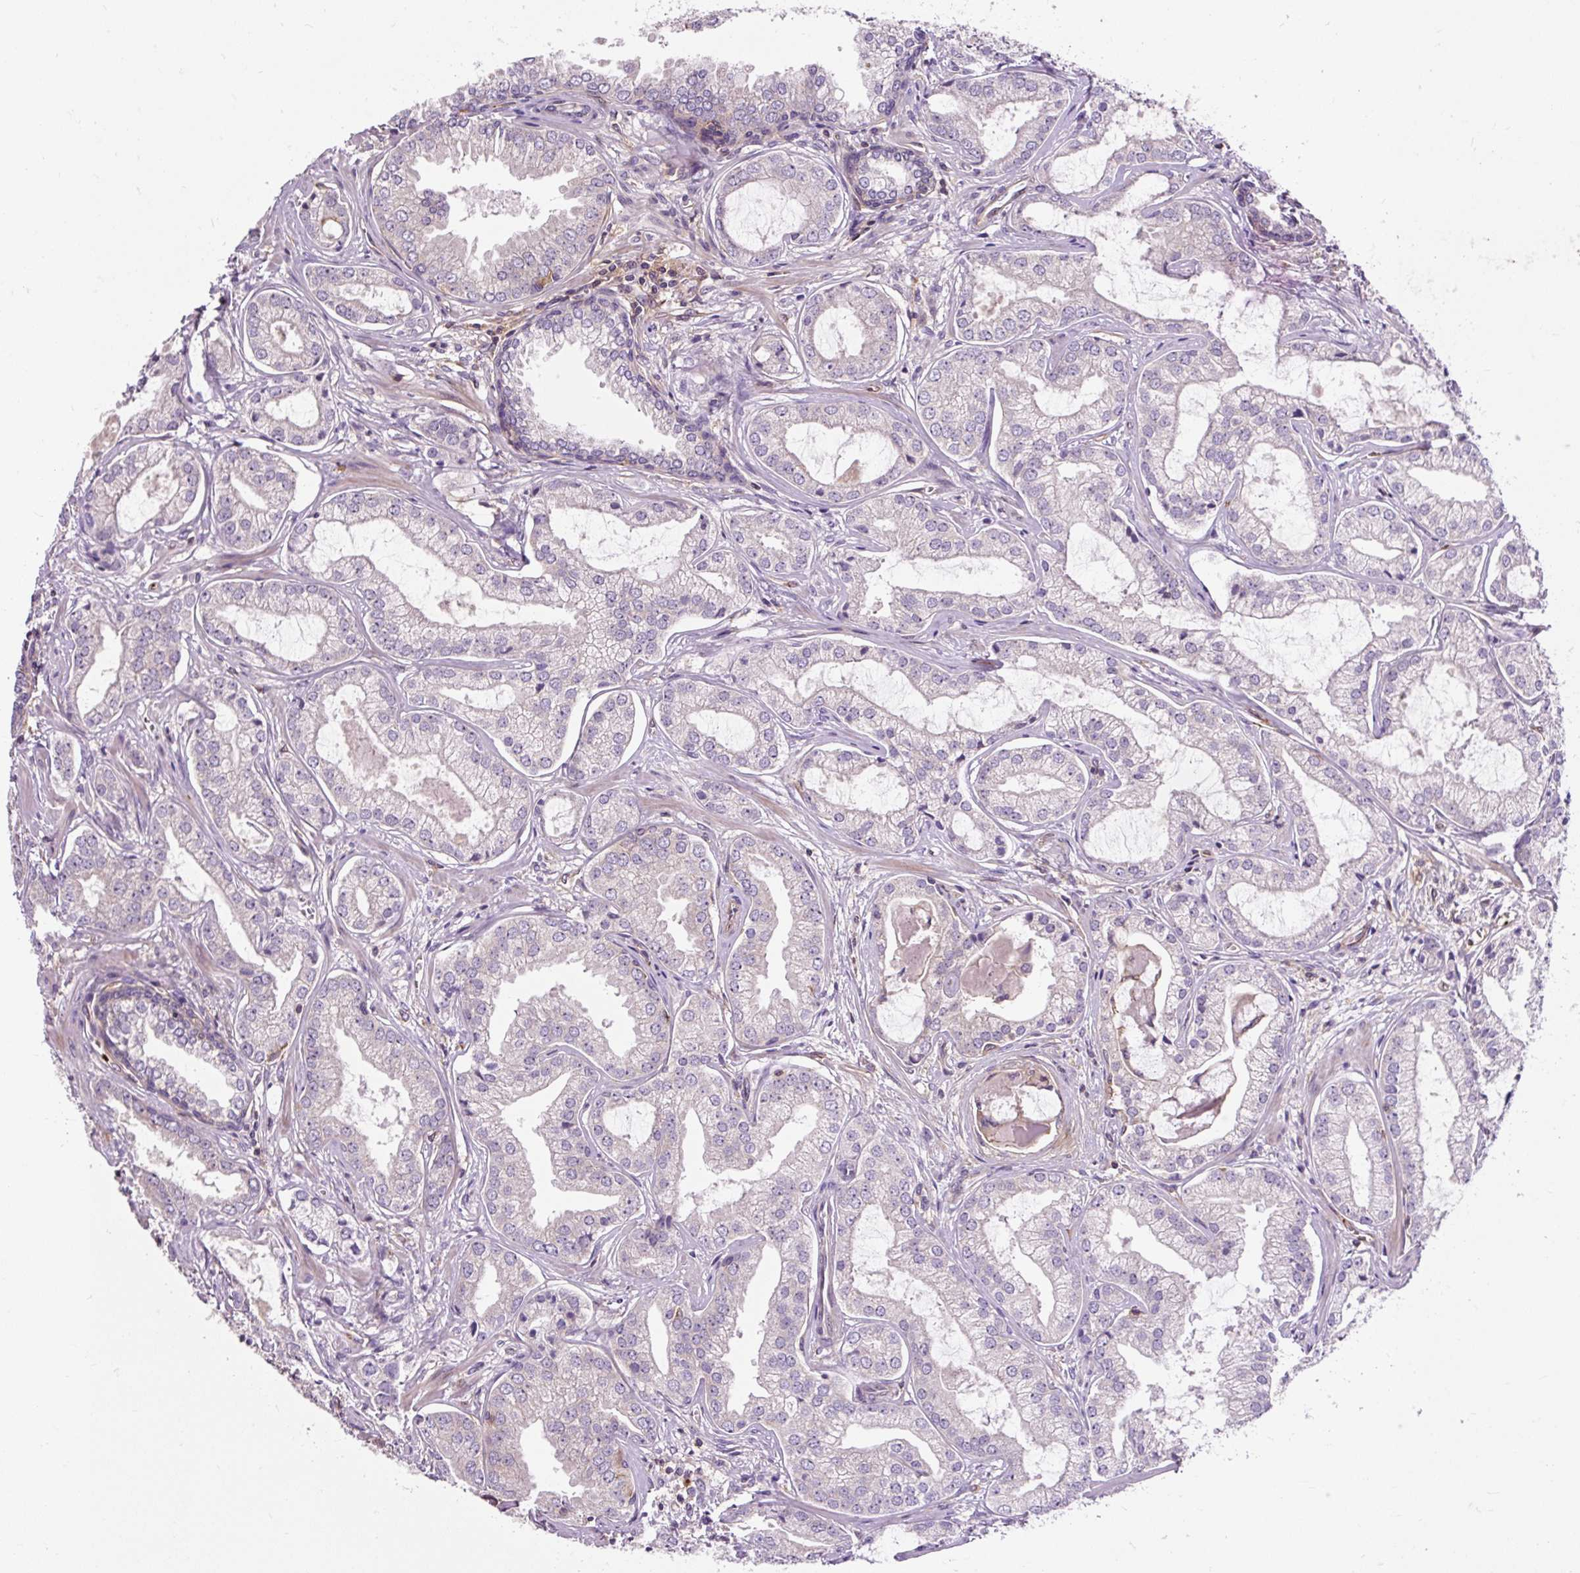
{"staining": {"intensity": "weak", "quantity": "<25%", "location": "cytoplasmic/membranous"}, "tissue": "prostate cancer", "cell_type": "Tumor cells", "image_type": "cancer", "snomed": [{"axis": "morphology", "description": "Adenocarcinoma, Medium grade"}, {"axis": "topography", "description": "Prostate"}], "caption": "This is an IHC image of human prostate cancer (medium-grade adenocarcinoma). There is no staining in tumor cells.", "gene": "PCDHGB3", "patient": {"sex": "male", "age": 57}}